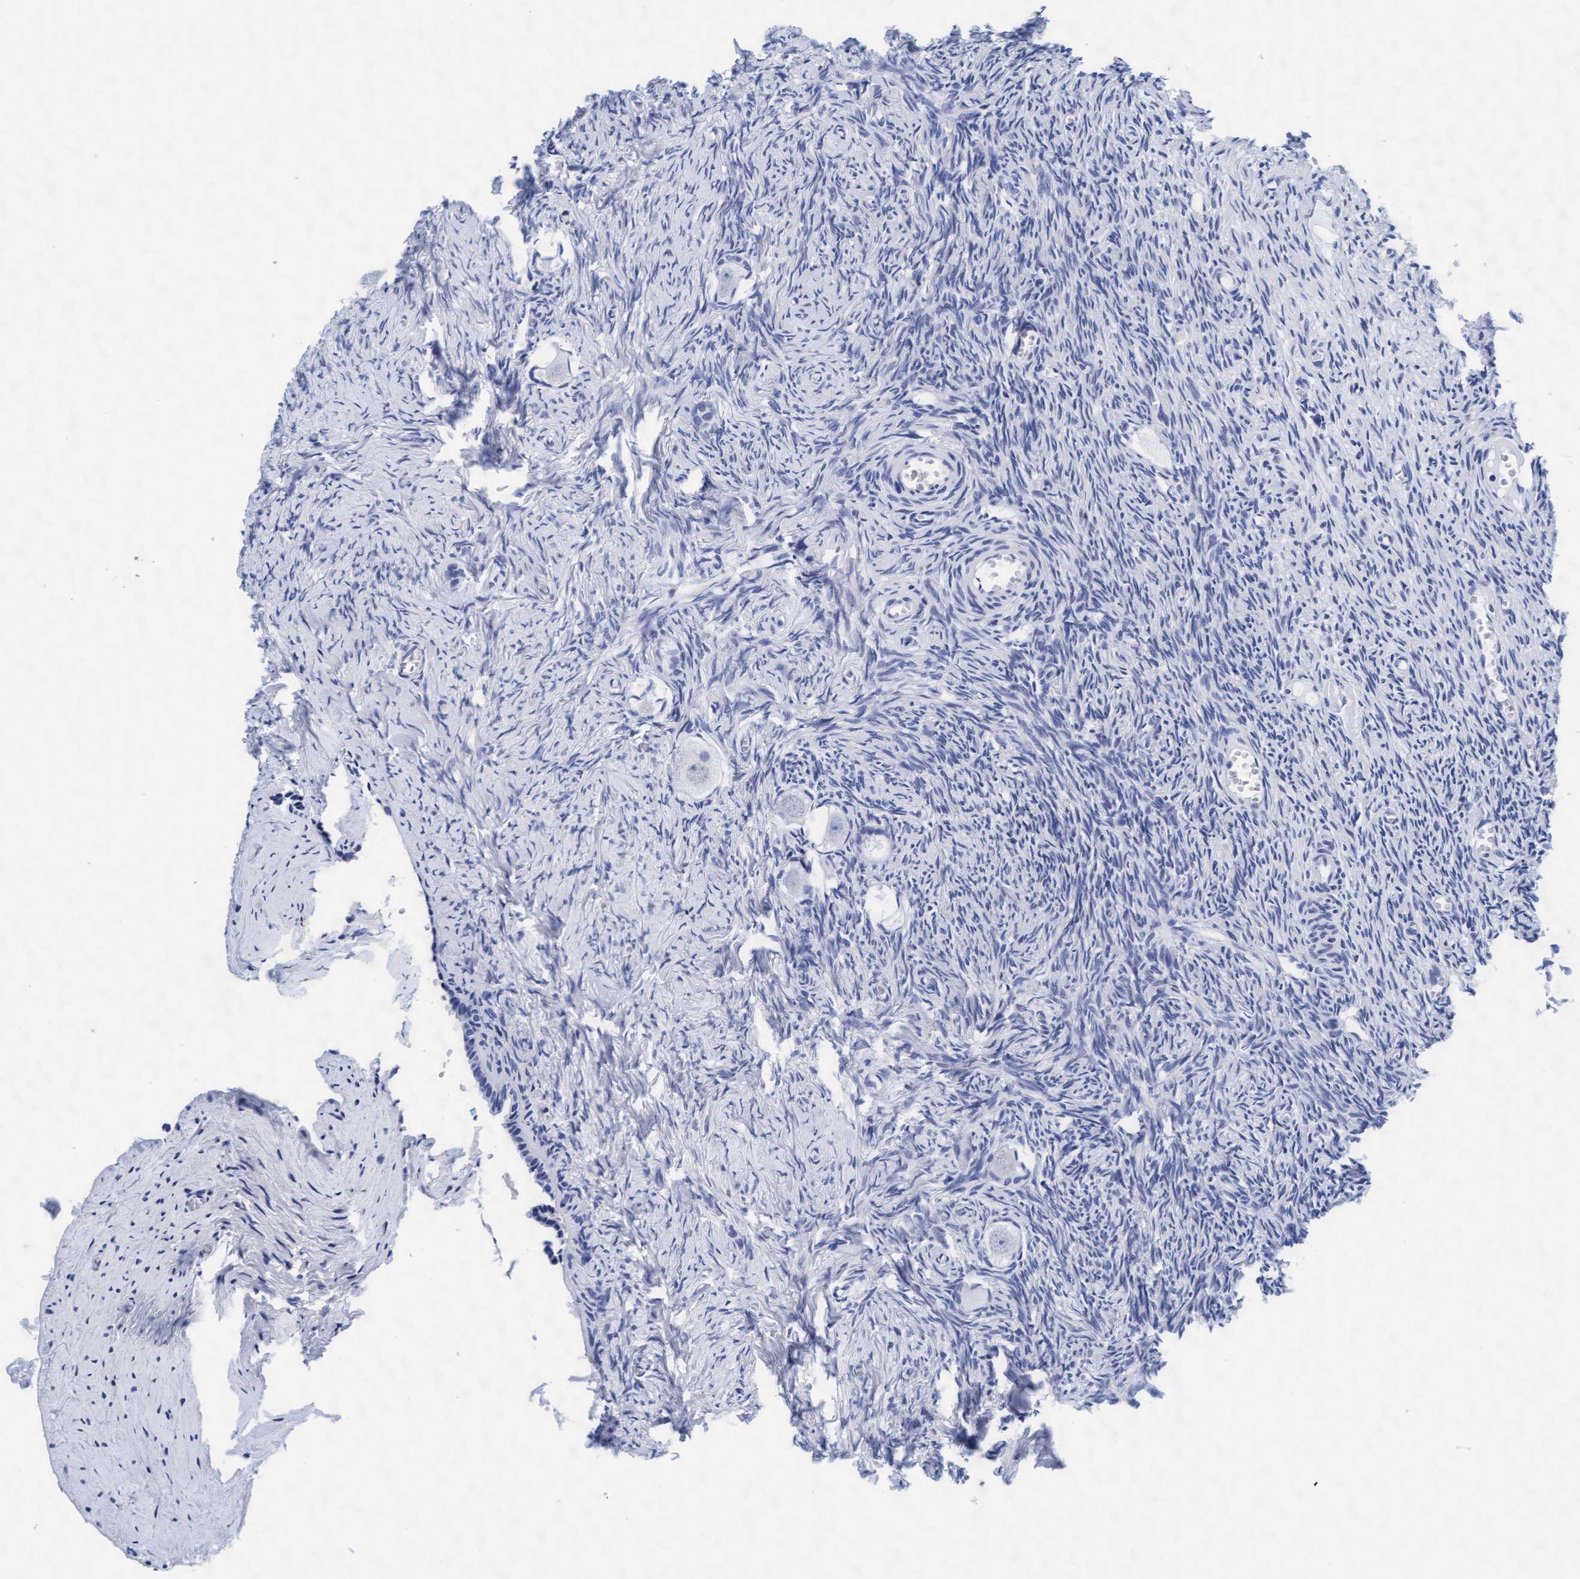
{"staining": {"intensity": "negative", "quantity": "none", "location": "none"}, "tissue": "ovary", "cell_type": "Follicle cells", "image_type": "normal", "snomed": [{"axis": "morphology", "description": "Normal tissue, NOS"}, {"axis": "topography", "description": "Ovary"}], "caption": "An immunohistochemistry (IHC) micrograph of unremarkable ovary is shown. There is no staining in follicle cells of ovary.", "gene": "ARSG", "patient": {"sex": "female", "age": 27}}